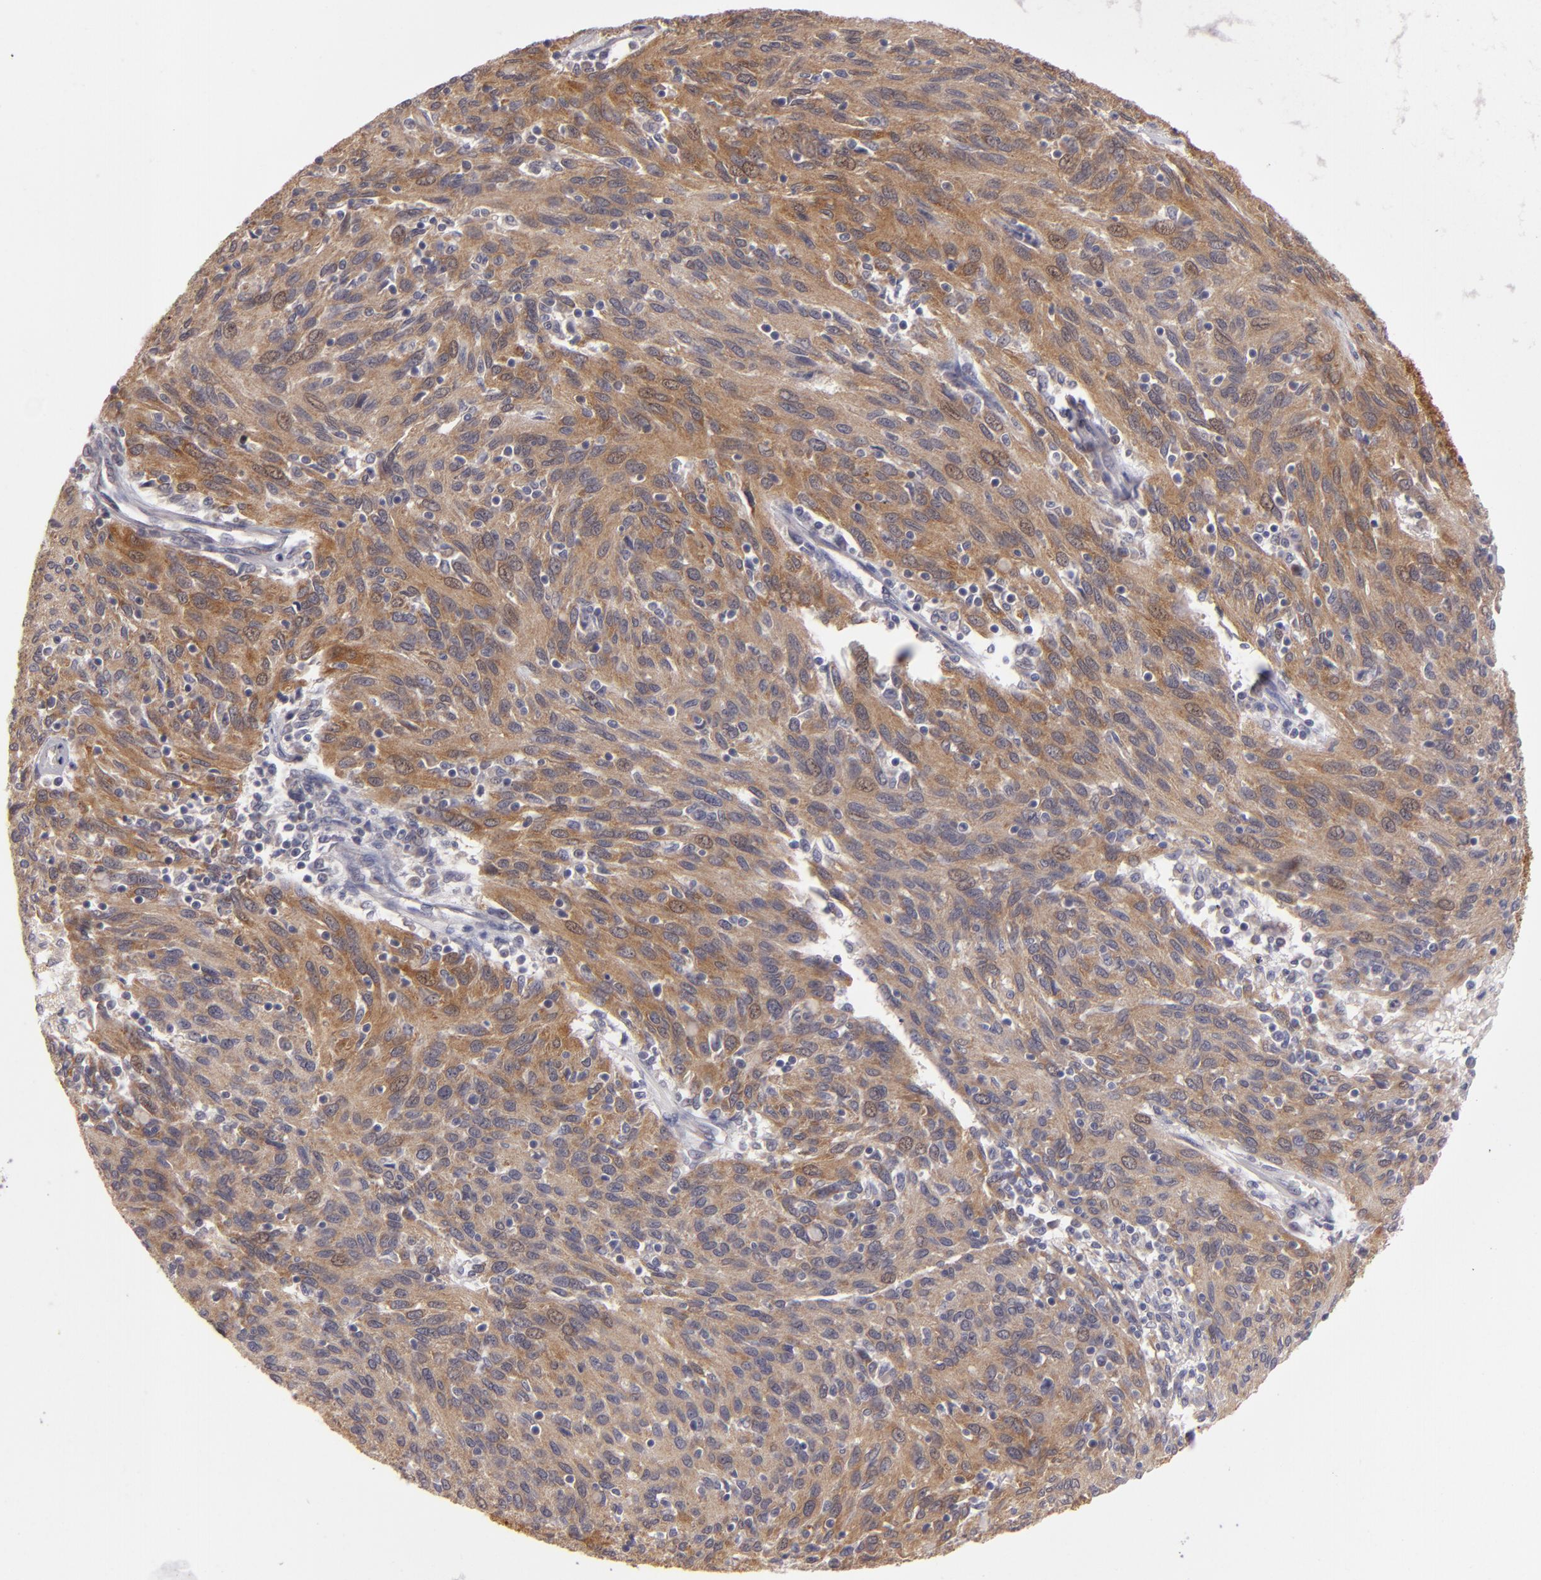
{"staining": {"intensity": "moderate", "quantity": ">75%", "location": "cytoplasmic/membranous"}, "tissue": "ovarian cancer", "cell_type": "Tumor cells", "image_type": "cancer", "snomed": [{"axis": "morphology", "description": "Carcinoma, endometroid"}, {"axis": "topography", "description": "Ovary"}], "caption": "Immunohistochemical staining of human endometroid carcinoma (ovarian) demonstrates medium levels of moderate cytoplasmic/membranous protein staining in approximately >75% of tumor cells.", "gene": "SH2D4A", "patient": {"sex": "female", "age": 50}}